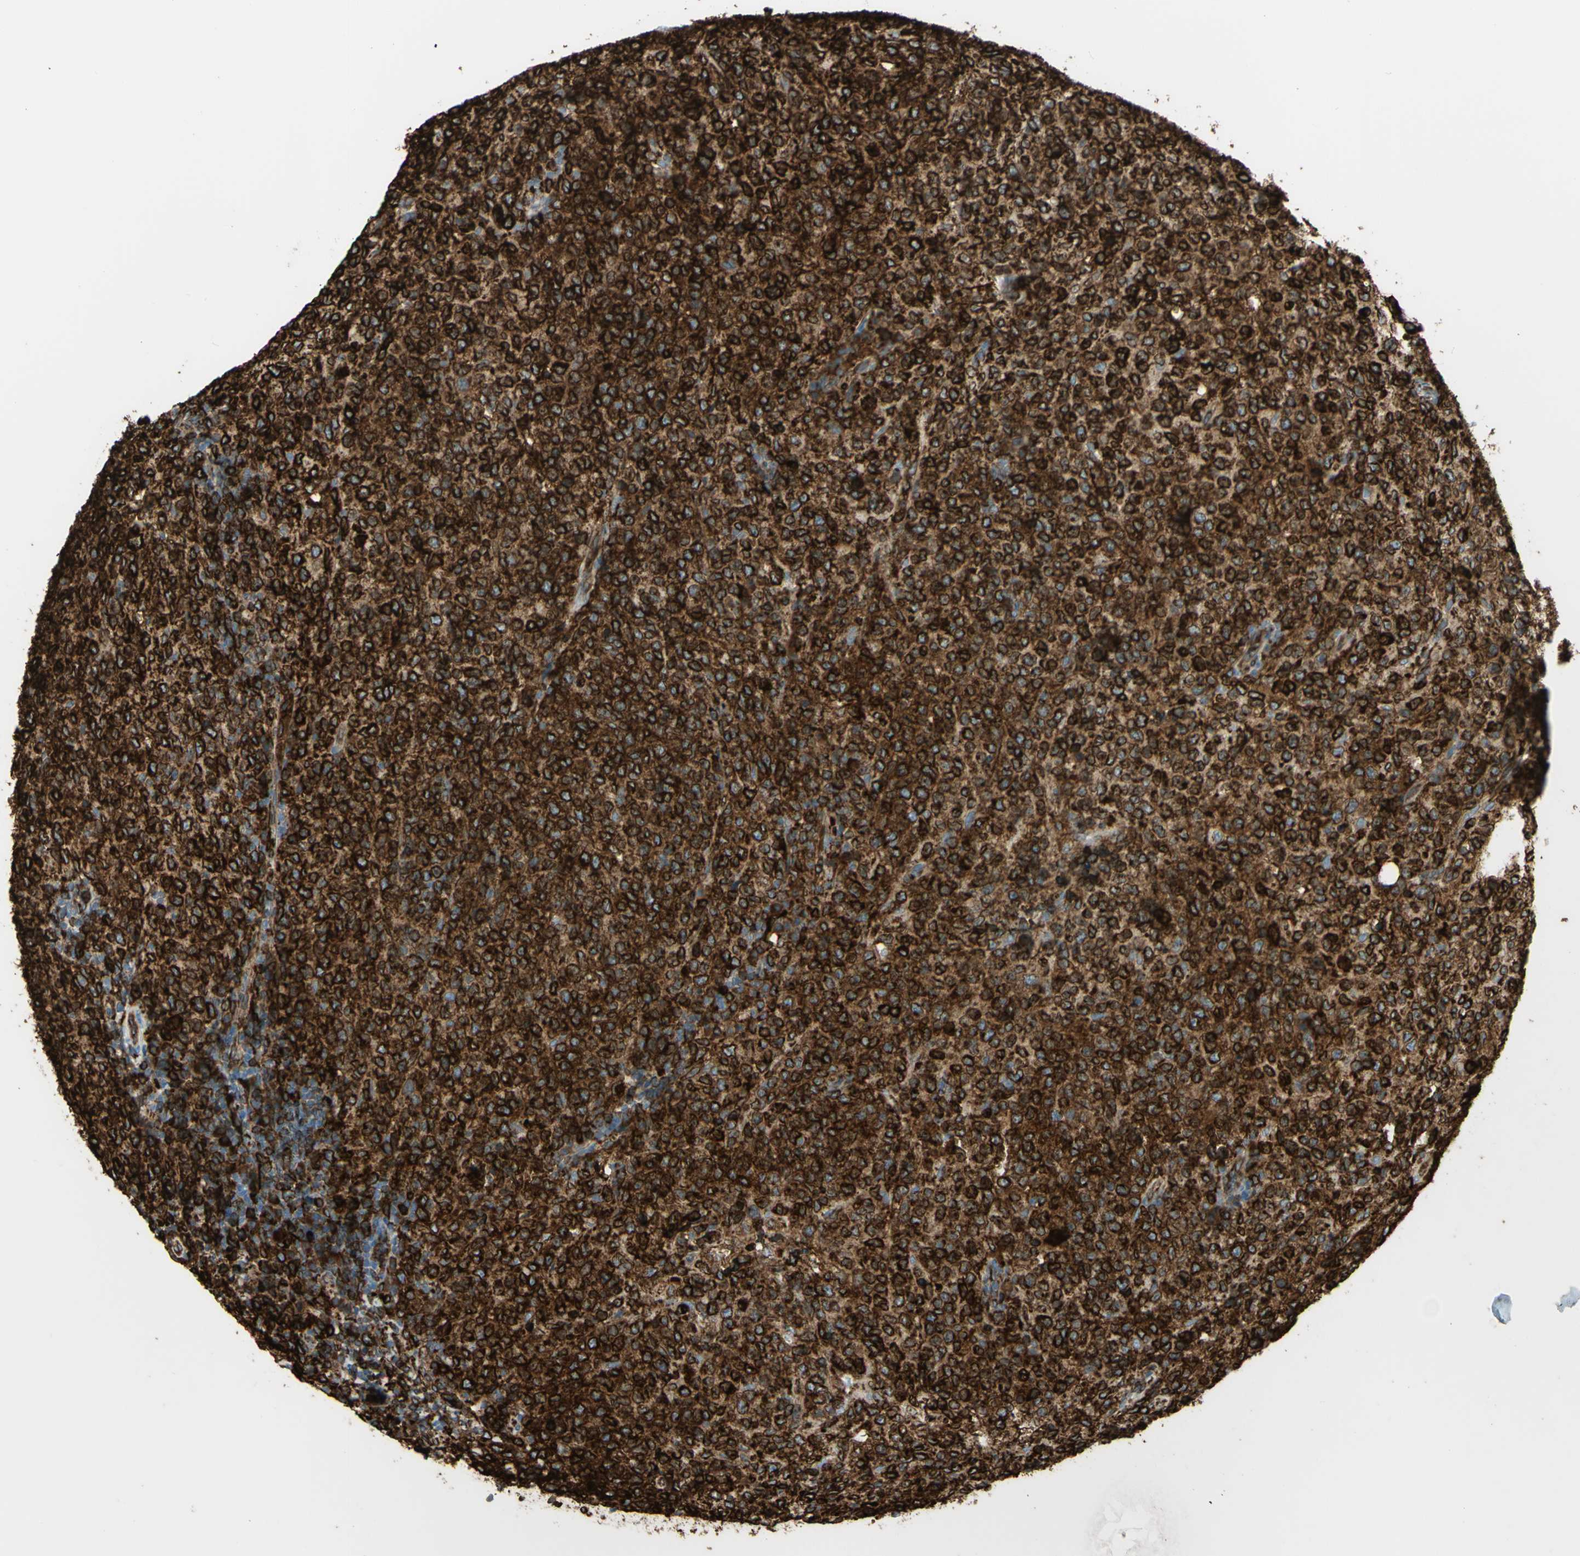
{"staining": {"intensity": "strong", "quantity": ">75%", "location": "cytoplasmic/membranous"}, "tissue": "lymphoma", "cell_type": "Tumor cells", "image_type": "cancer", "snomed": [{"axis": "morphology", "description": "Malignant lymphoma, non-Hodgkin's type, High grade"}, {"axis": "topography", "description": "Tonsil"}], "caption": "Immunohistochemical staining of lymphoma displays high levels of strong cytoplasmic/membranous protein positivity in approximately >75% of tumor cells.", "gene": "CD74", "patient": {"sex": "female", "age": 36}}